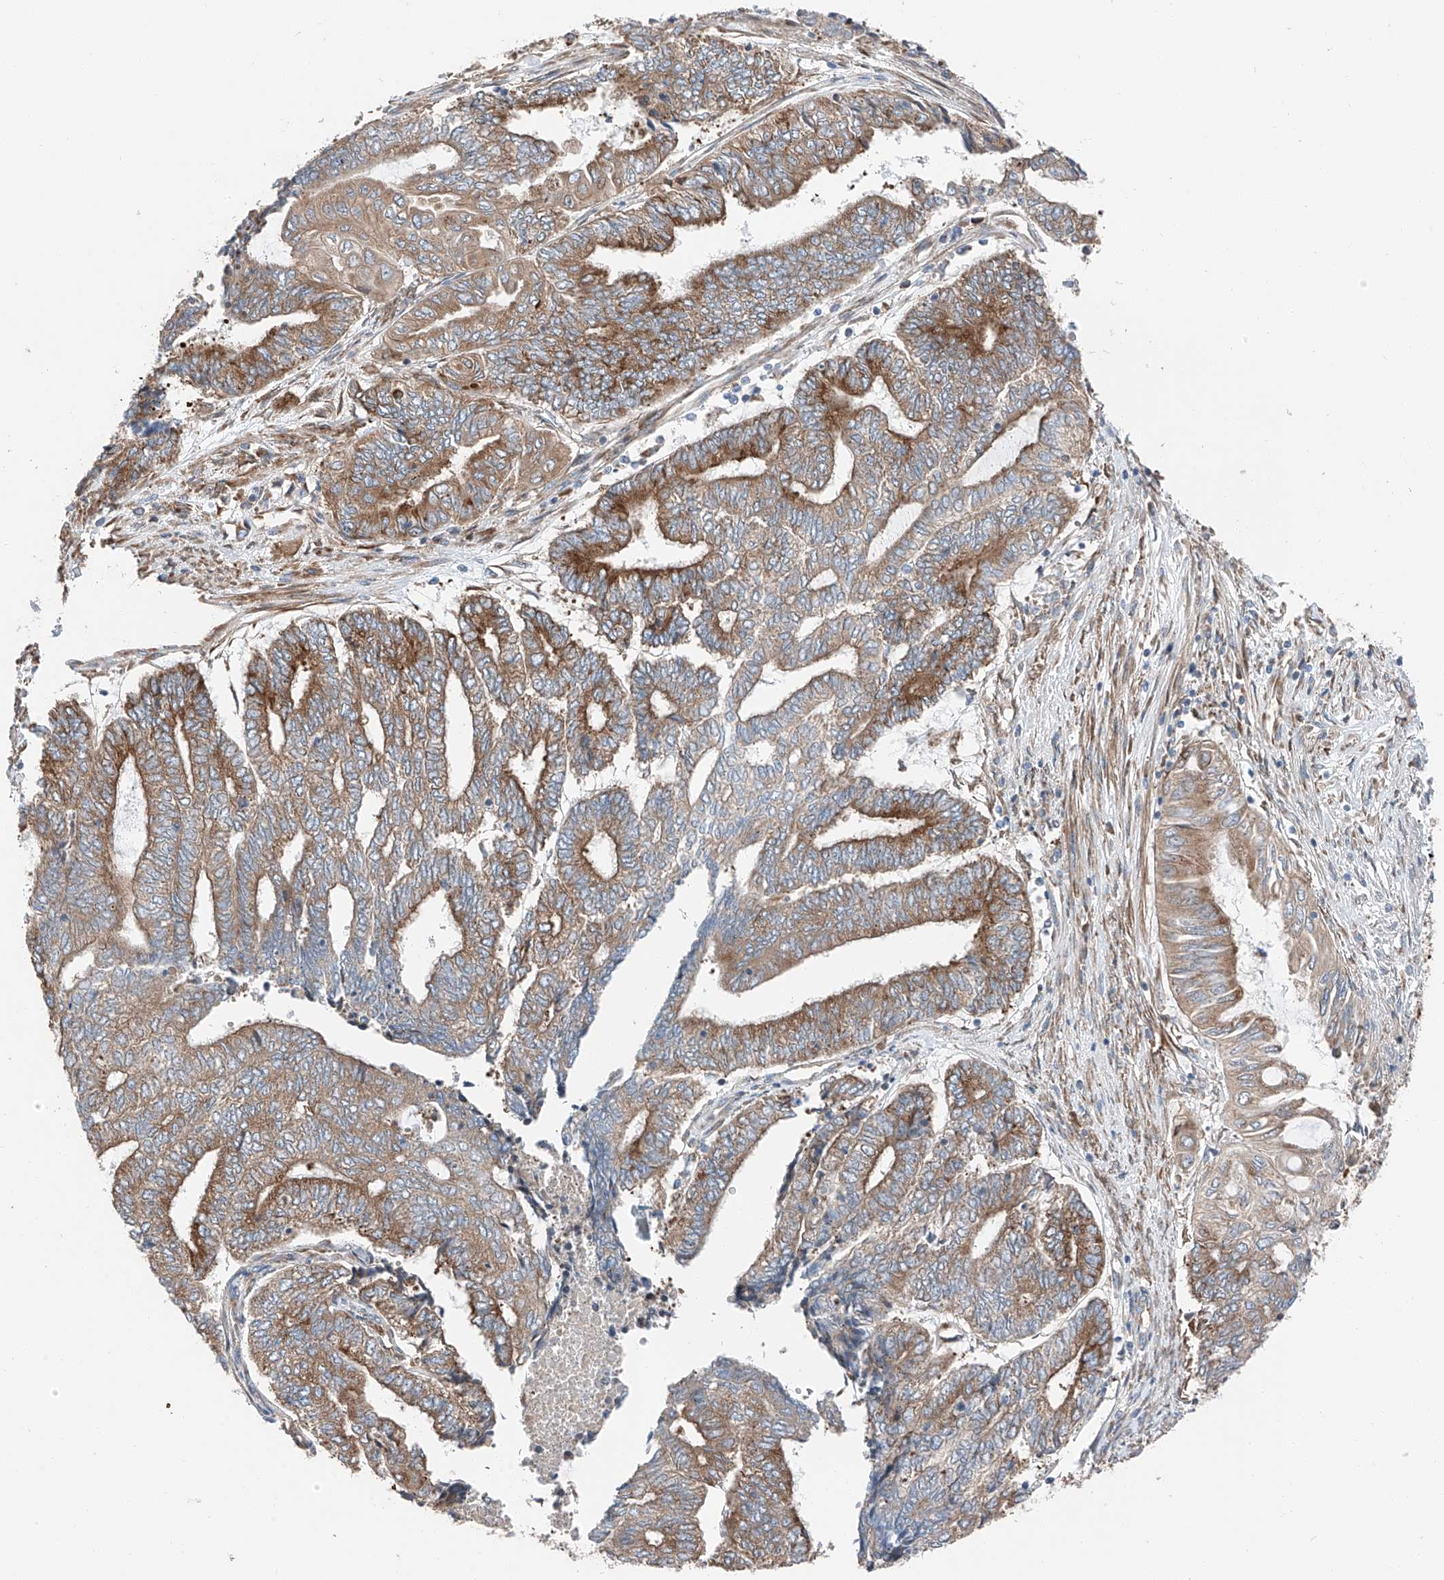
{"staining": {"intensity": "moderate", "quantity": "25%-75%", "location": "cytoplasmic/membranous"}, "tissue": "endometrial cancer", "cell_type": "Tumor cells", "image_type": "cancer", "snomed": [{"axis": "morphology", "description": "Adenocarcinoma, NOS"}, {"axis": "topography", "description": "Uterus"}, {"axis": "topography", "description": "Endometrium"}], "caption": "Immunohistochemistry histopathology image of neoplastic tissue: human endometrial cancer stained using immunohistochemistry (IHC) reveals medium levels of moderate protein expression localized specifically in the cytoplasmic/membranous of tumor cells, appearing as a cytoplasmic/membranous brown color.", "gene": "ZC3H15", "patient": {"sex": "female", "age": 70}}